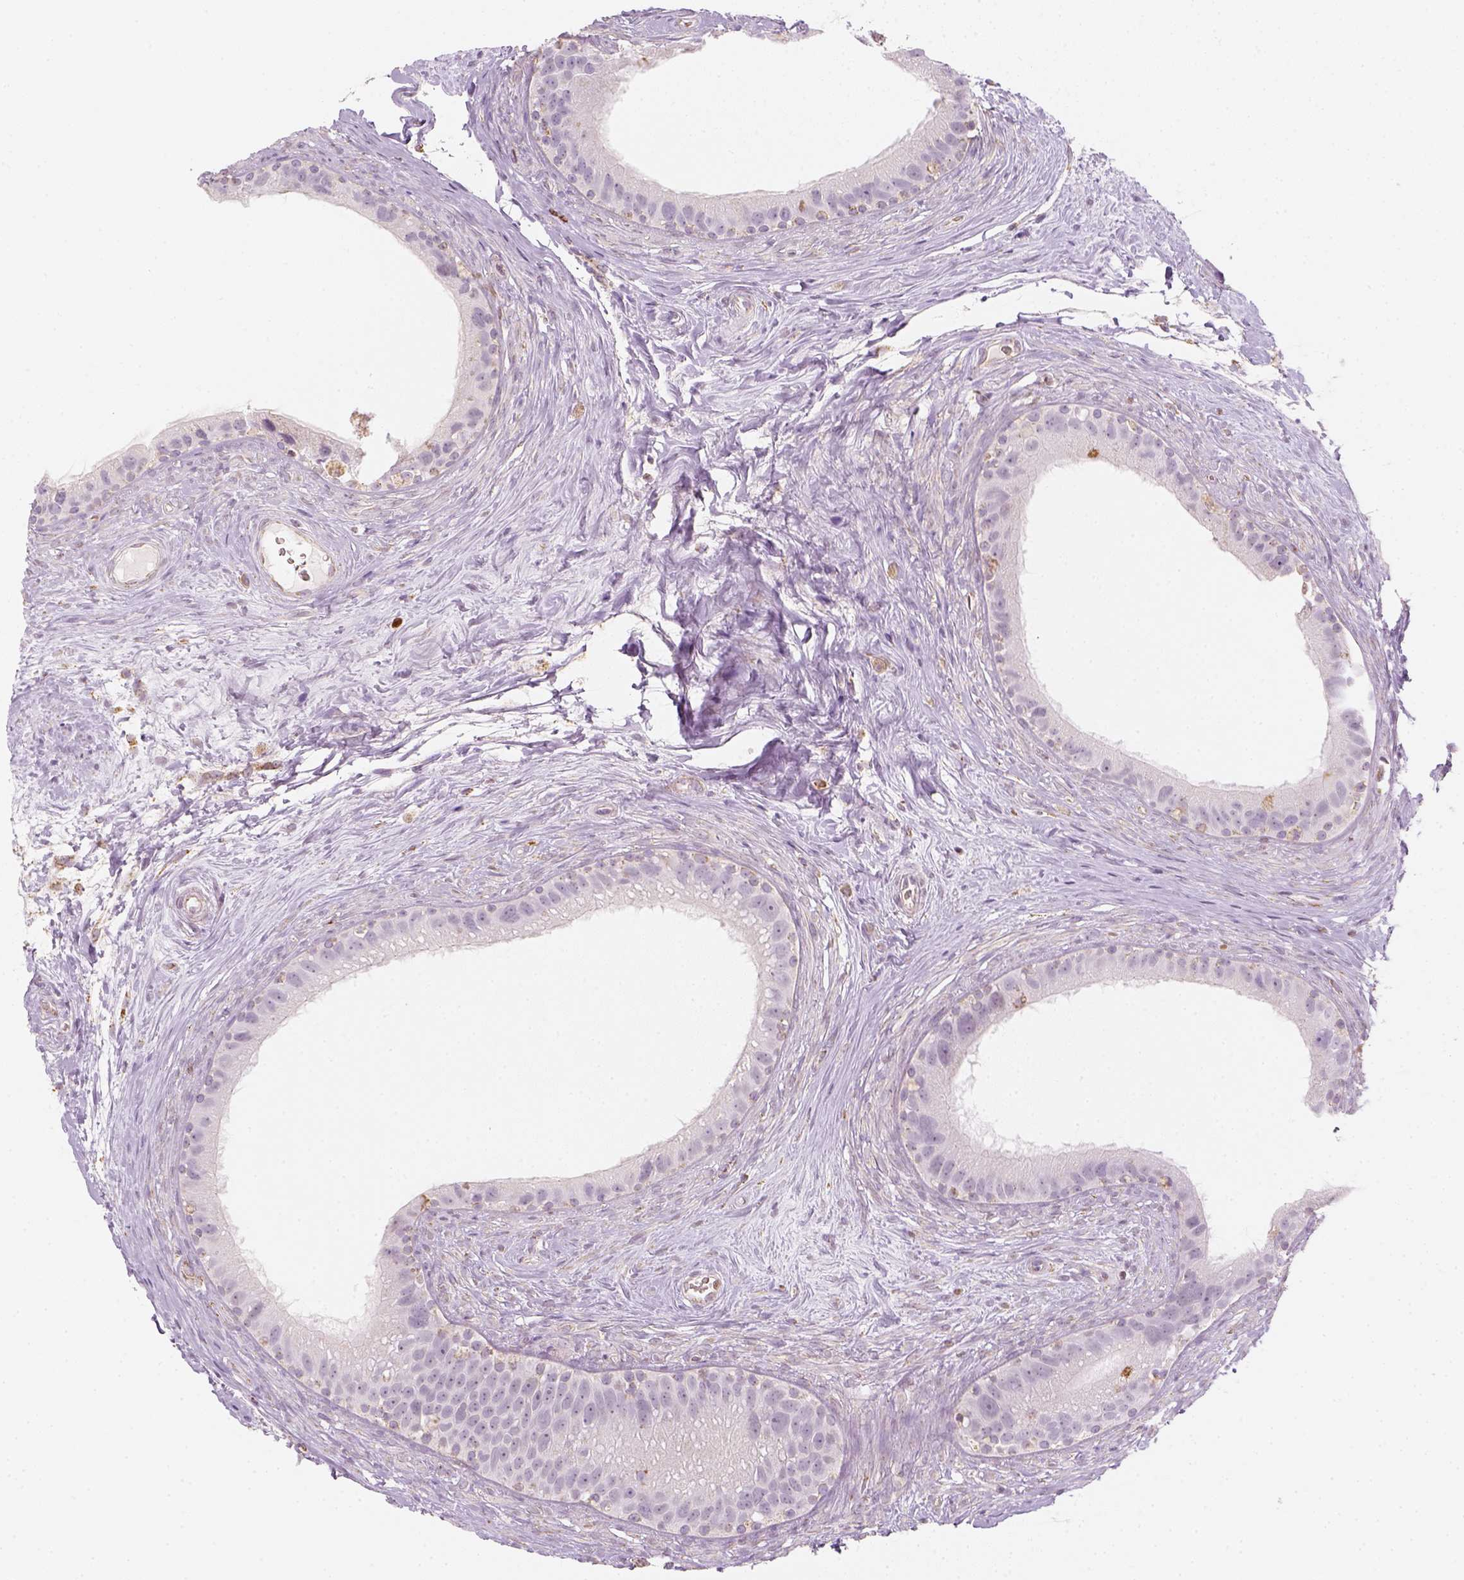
{"staining": {"intensity": "negative", "quantity": "none", "location": "none"}, "tissue": "epididymis", "cell_type": "Glandular cells", "image_type": "normal", "snomed": [{"axis": "morphology", "description": "Normal tissue, NOS"}, {"axis": "topography", "description": "Epididymis"}], "caption": "Immunohistochemistry of unremarkable human epididymis exhibits no expression in glandular cells.", "gene": "LCA5", "patient": {"sex": "male", "age": 59}}